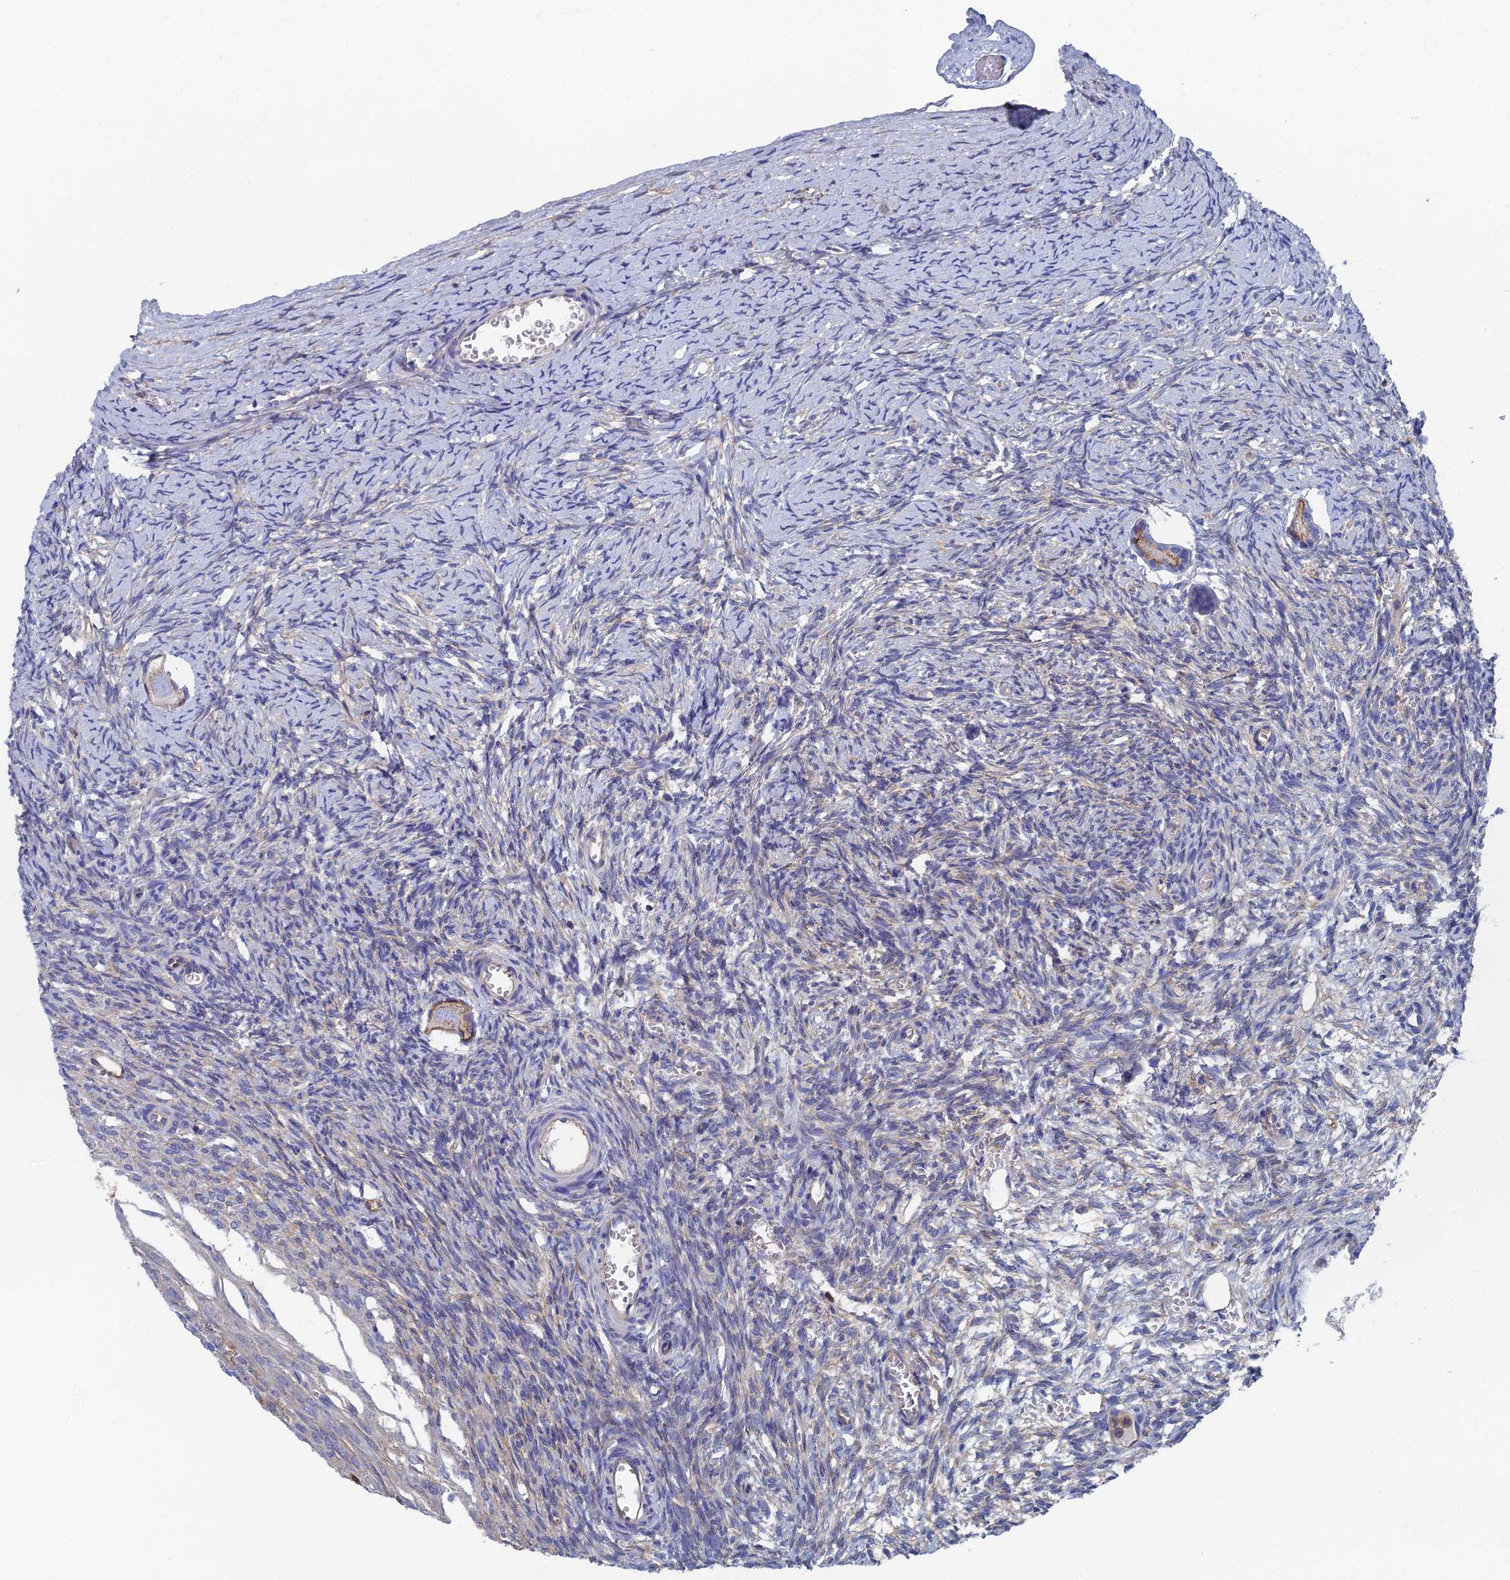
{"staining": {"intensity": "moderate", "quantity": ">75%", "location": "cytoplasmic/membranous"}, "tissue": "ovary", "cell_type": "Follicle cells", "image_type": "normal", "snomed": [{"axis": "morphology", "description": "Normal tissue, NOS"}, {"axis": "topography", "description": "Ovary"}], "caption": "Immunohistochemistry micrograph of benign ovary: human ovary stained using immunohistochemistry demonstrates medium levels of moderate protein expression localized specifically in the cytoplasmic/membranous of follicle cells, appearing as a cytoplasmic/membranous brown color.", "gene": "SNX11", "patient": {"sex": "female", "age": 39}}